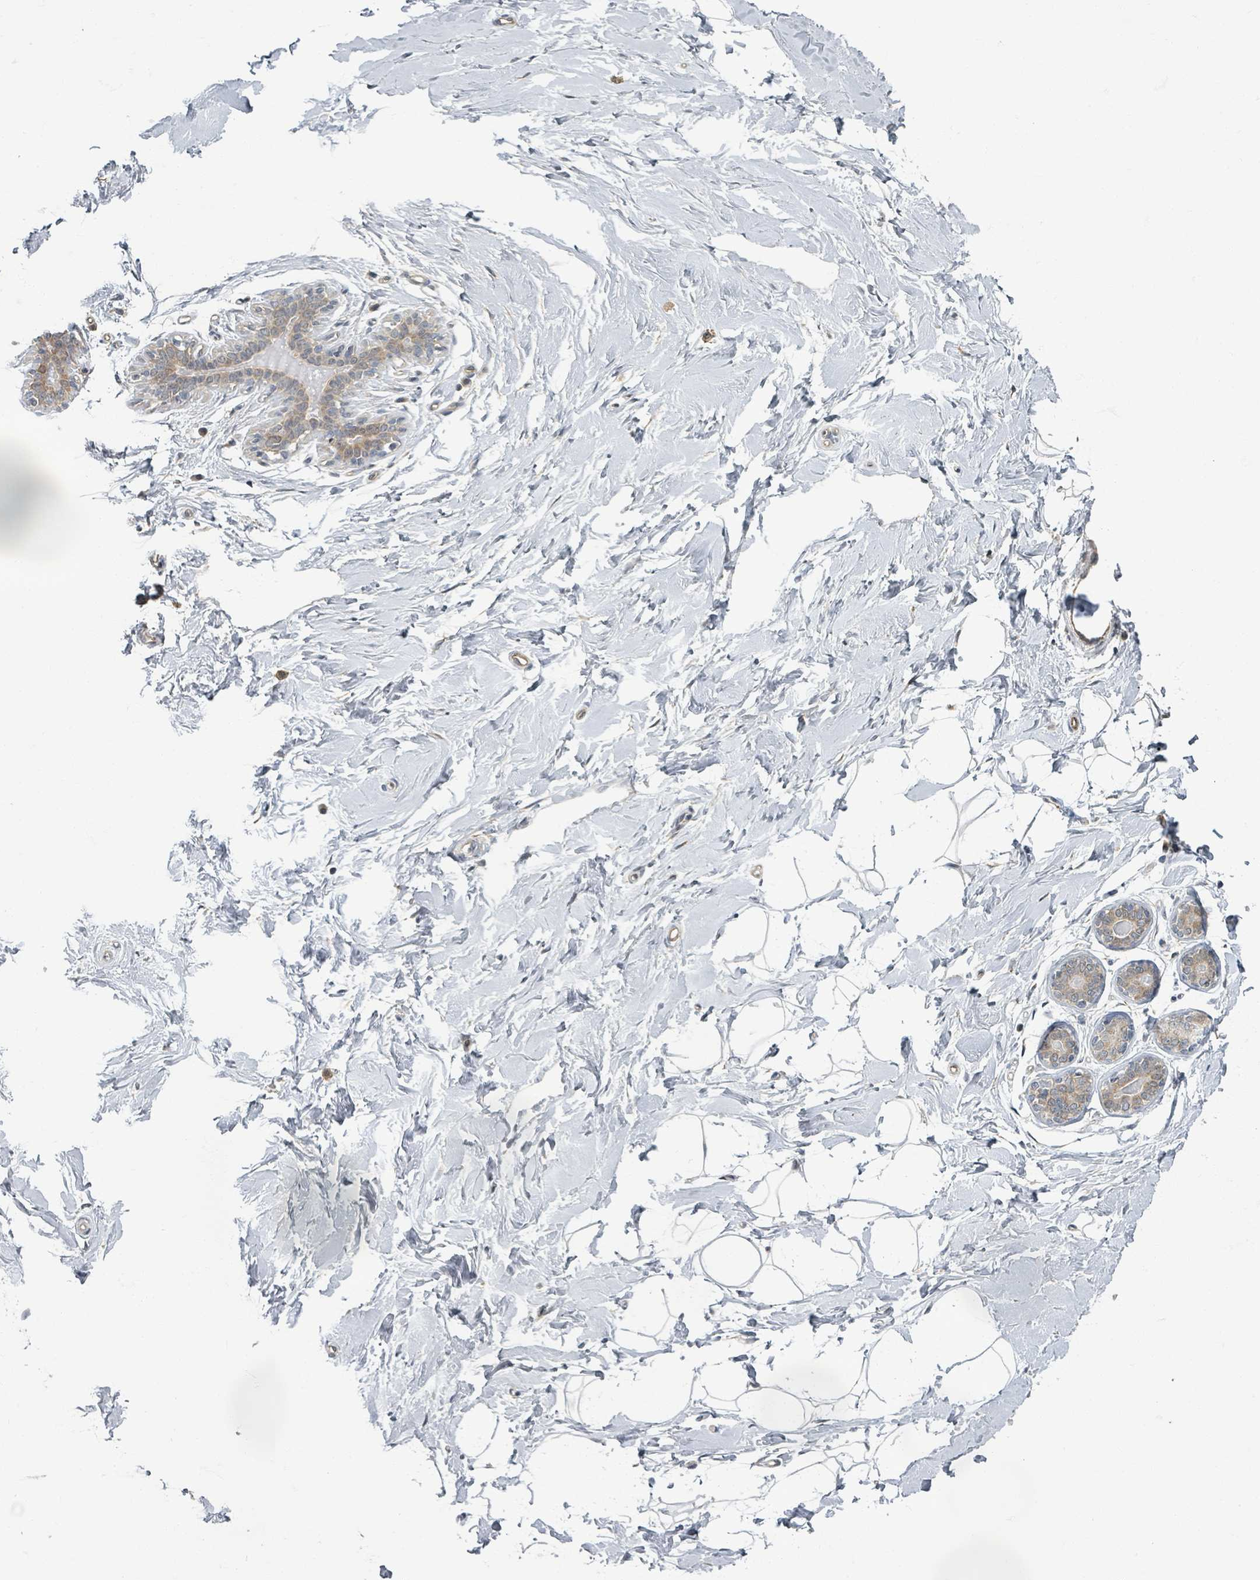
{"staining": {"intensity": "negative", "quantity": "none", "location": "none"}, "tissue": "breast", "cell_type": "Adipocytes", "image_type": "normal", "snomed": [{"axis": "morphology", "description": "Normal tissue, NOS"}, {"axis": "topography", "description": "Breast"}], "caption": "Immunohistochemistry photomicrograph of unremarkable breast: human breast stained with DAB (3,3'-diaminobenzidine) demonstrates no significant protein expression in adipocytes. Nuclei are stained in blue.", "gene": "INTS15", "patient": {"sex": "female", "age": 23}}